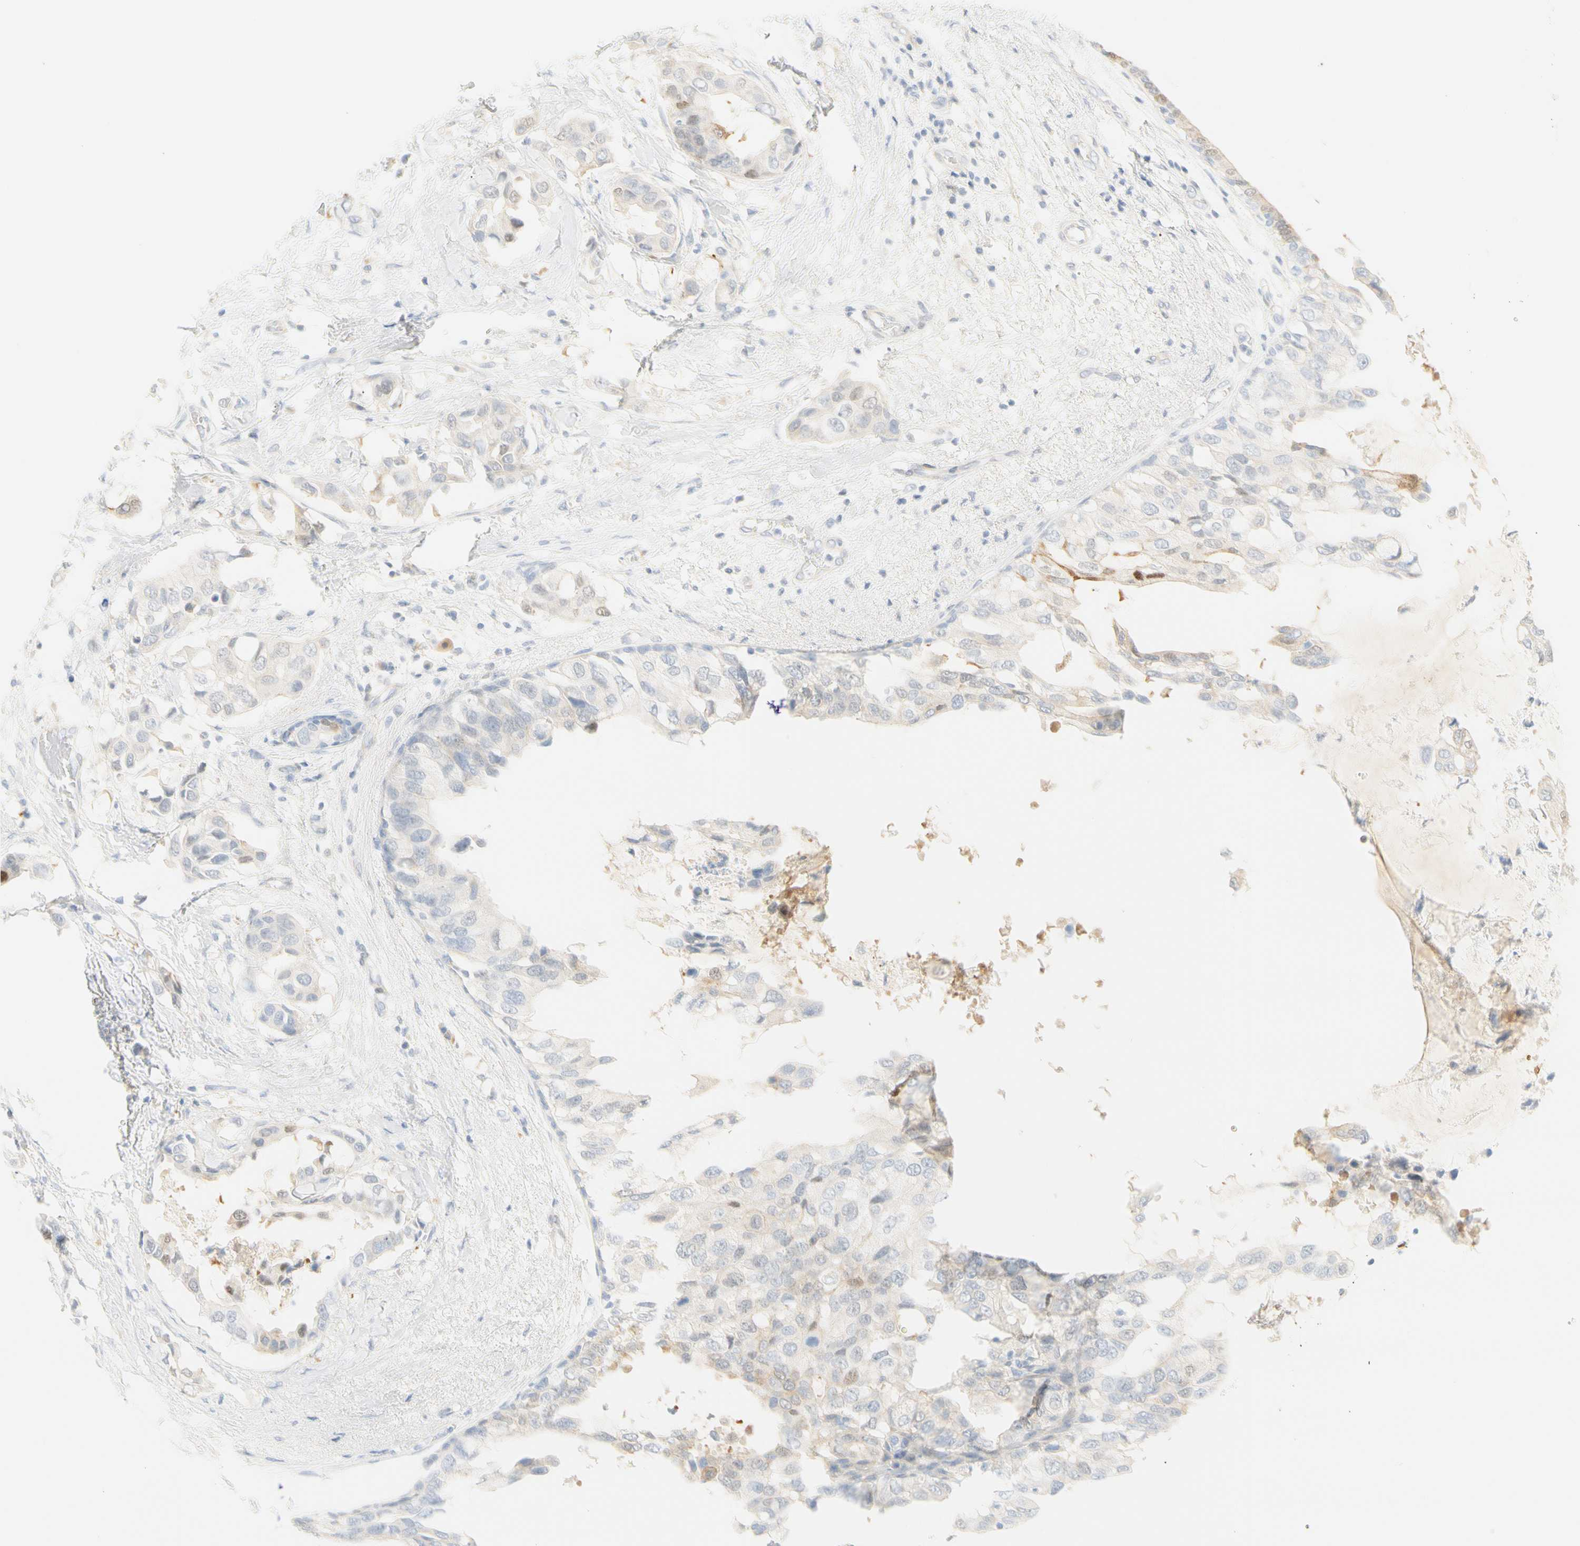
{"staining": {"intensity": "weak", "quantity": "<25%", "location": "cytoplasmic/membranous"}, "tissue": "breast cancer", "cell_type": "Tumor cells", "image_type": "cancer", "snomed": [{"axis": "morphology", "description": "Duct carcinoma"}, {"axis": "topography", "description": "Breast"}], "caption": "Human breast cancer (invasive ductal carcinoma) stained for a protein using immunohistochemistry (IHC) reveals no staining in tumor cells.", "gene": "SELENBP1", "patient": {"sex": "female", "age": 40}}